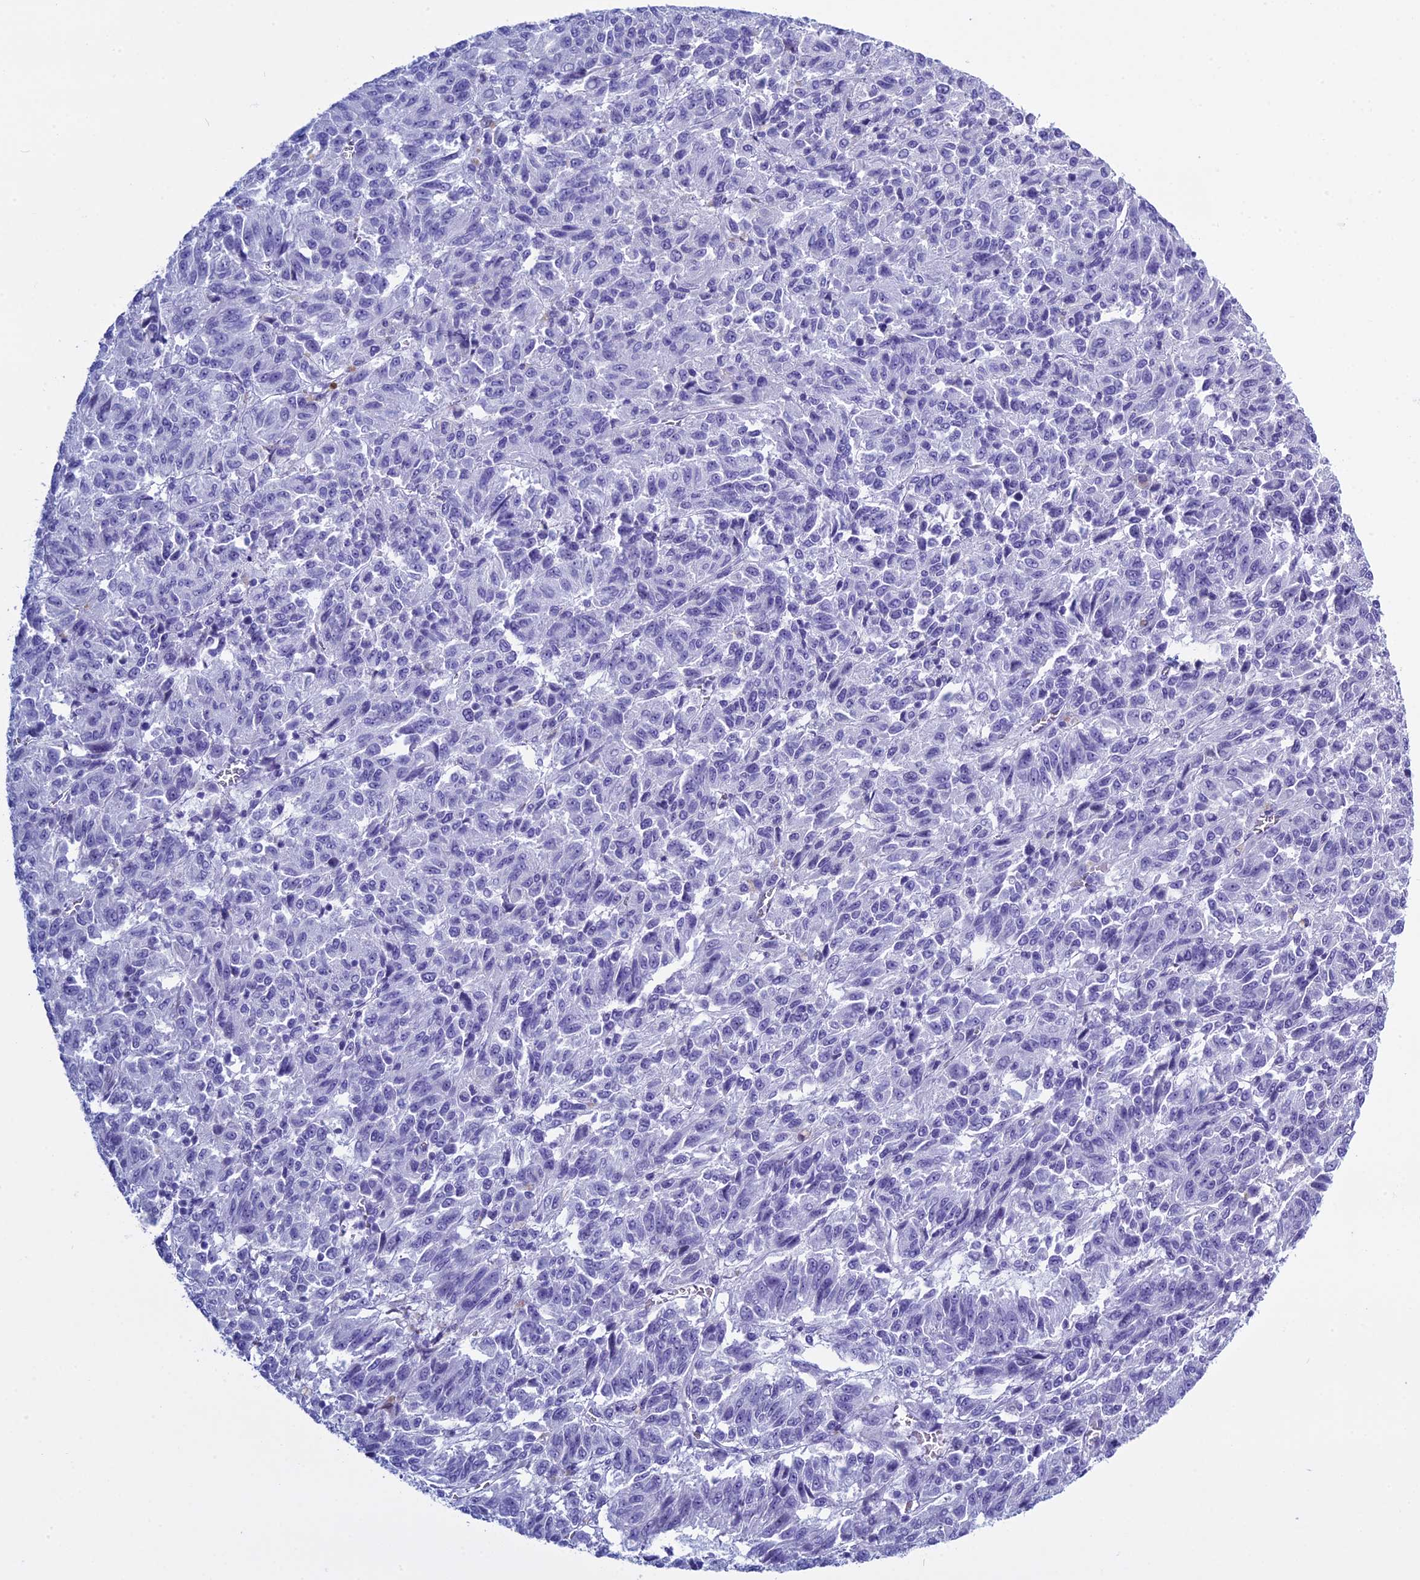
{"staining": {"intensity": "negative", "quantity": "none", "location": "none"}, "tissue": "melanoma", "cell_type": "Tumor cells", "image_type": "cancer", "snomed": [{"axis": "morphology", "description": "Malignant melanoma, Metastatic site"}, {"axis": "topography", "description": "Lung"}], "caption": "Tumor cells are negative for brown protein staining in malignant melanoma (metastatic site).", "gene": "KCTD21", "patient": {"sex": "male", "age": 64}}